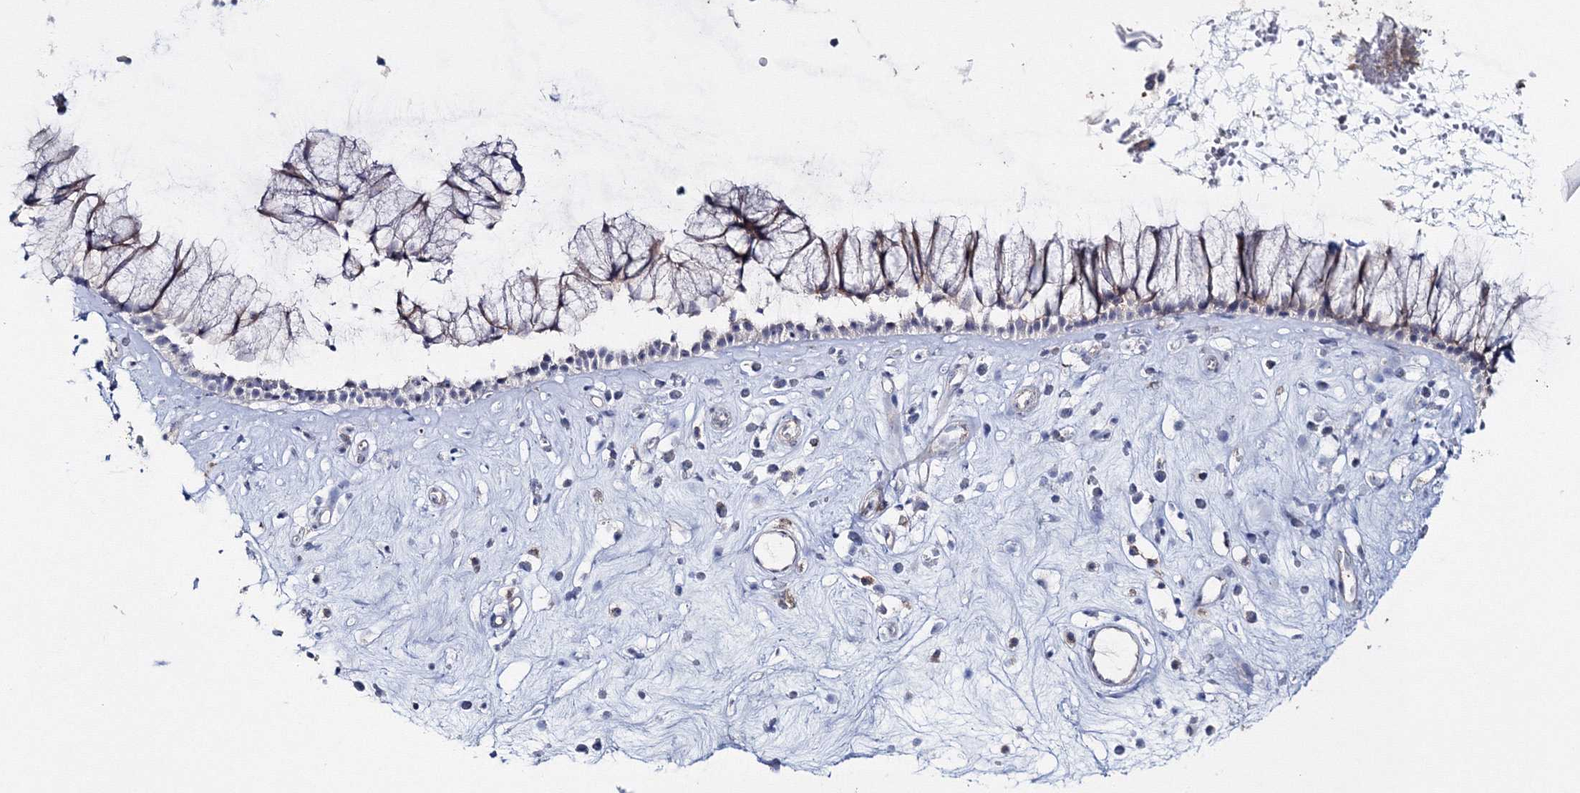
{"staining": {"intensity": "weak", "quantity": ">75%", "location": "cytoplasmic/membranous"}, "tissue": "nasopharynx", "cell_type": "Respiratory epithelial cells", "image_type": "normal", "snomed": [{"axis": "morphology", "description": "Normal tissue, NOS"}, {"axis": "morphology", "description": "Inflammation, NOS"}, {"axis": "topography", "description": "Nasopharynx"}], "caption": "Weak cytoplasmic/membranous expression is appreciated in about >75% of respiratory epithelial cells in benign nasopharynx.", "gene": "IPMK", "patient": {"sex": "male", "age": 29}}